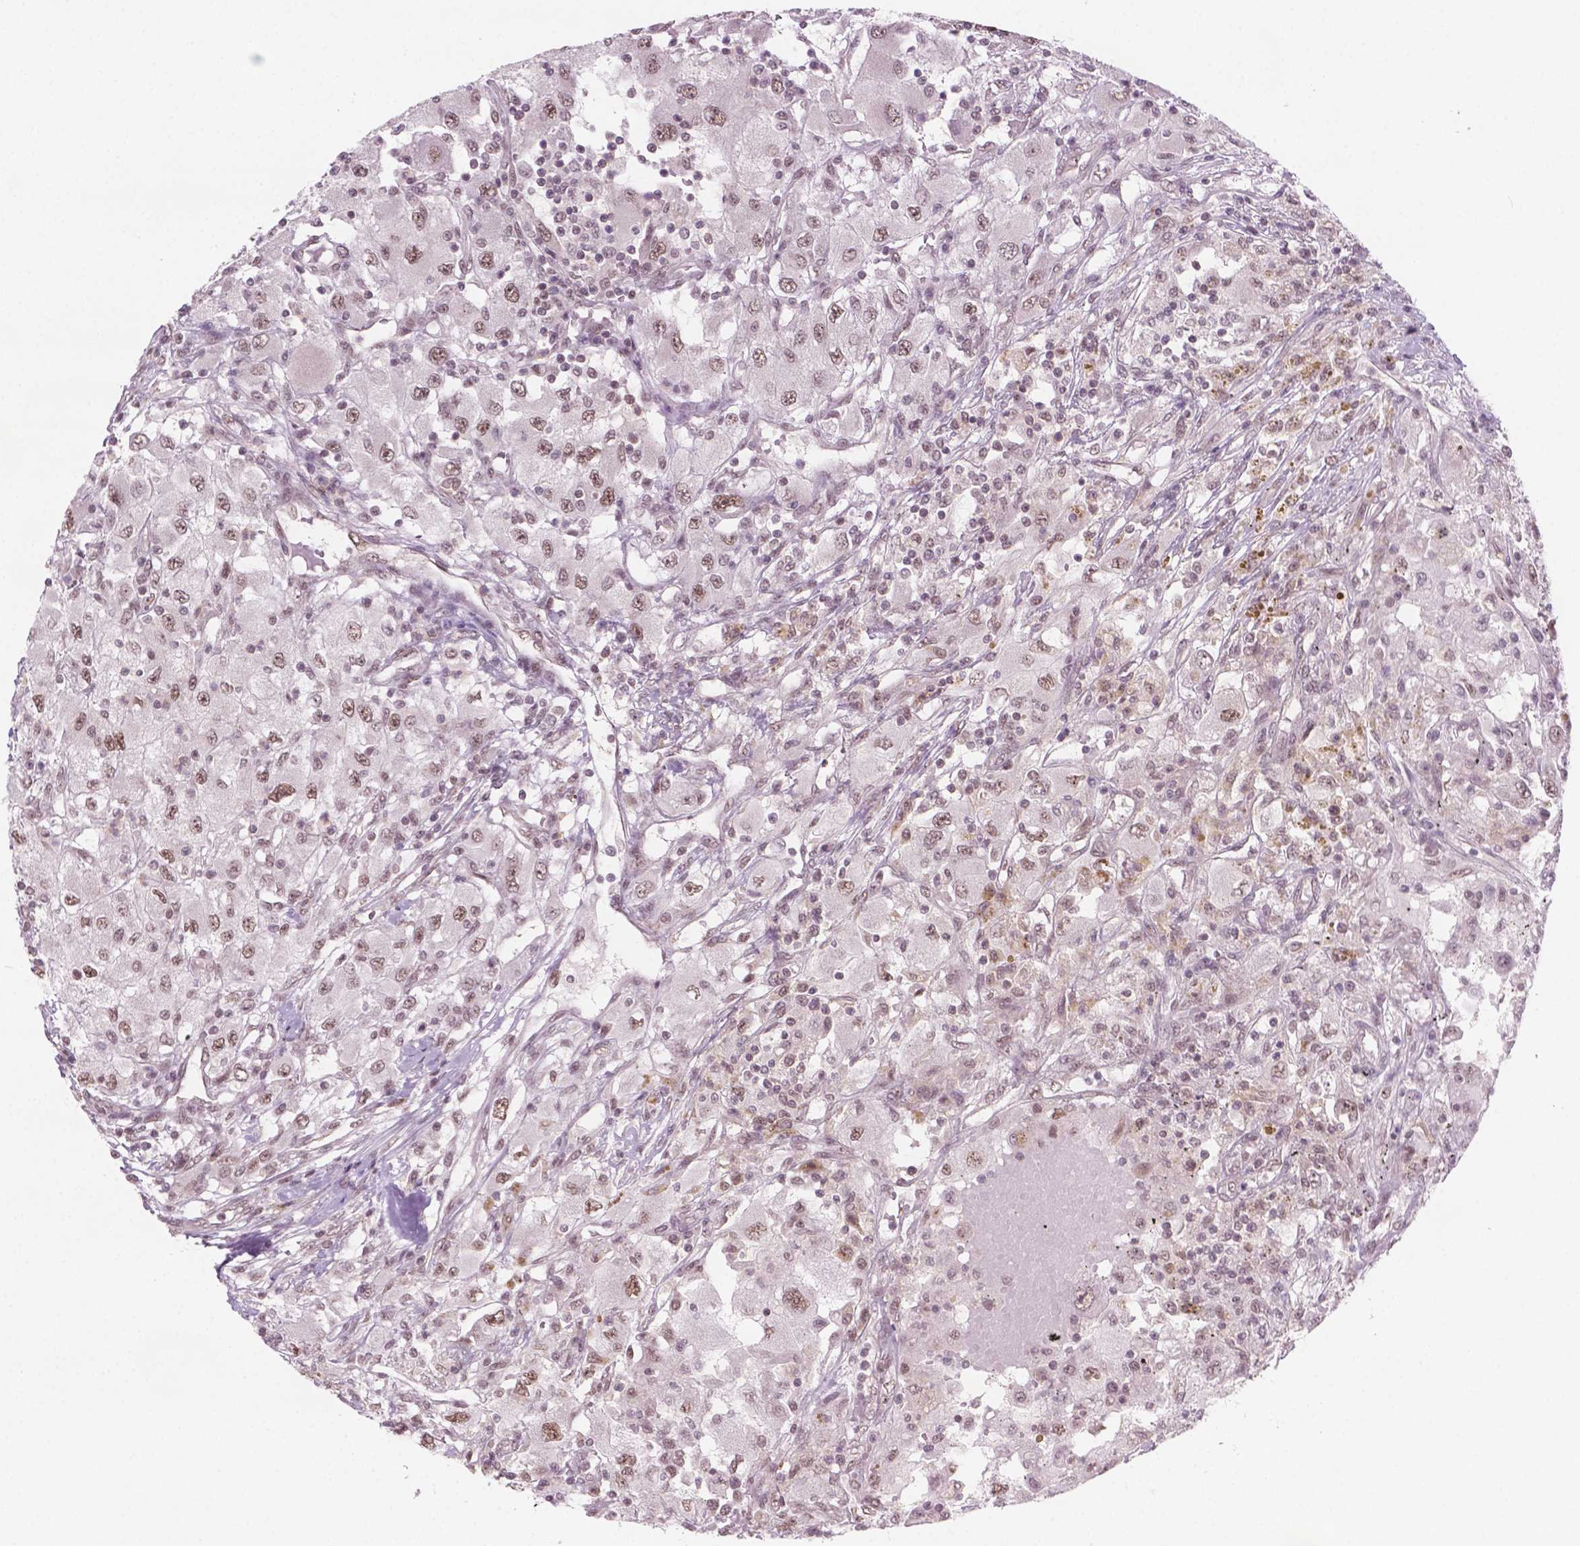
{"staining": {"intensity": "weak", "quantity": ">75%", "location": "nuclear"}, "tissue": "renal cancer", "cell_type": "Tumor cells", "image_type": "cancer", "snomed": [{"axis": "morphology", "description": "Adenocarcinoma, NOS"}, {"axis": "topography", "description": "Kidney"}], "caption": "Immunohistochemical staining of human renal adenocarcinoma exhibits weak nuclear protein staining in about >75% of tumor cells. Nuclei are stained in blue.", "gene": "PHAX", "patient": {"sex": "female", "age": 67}}